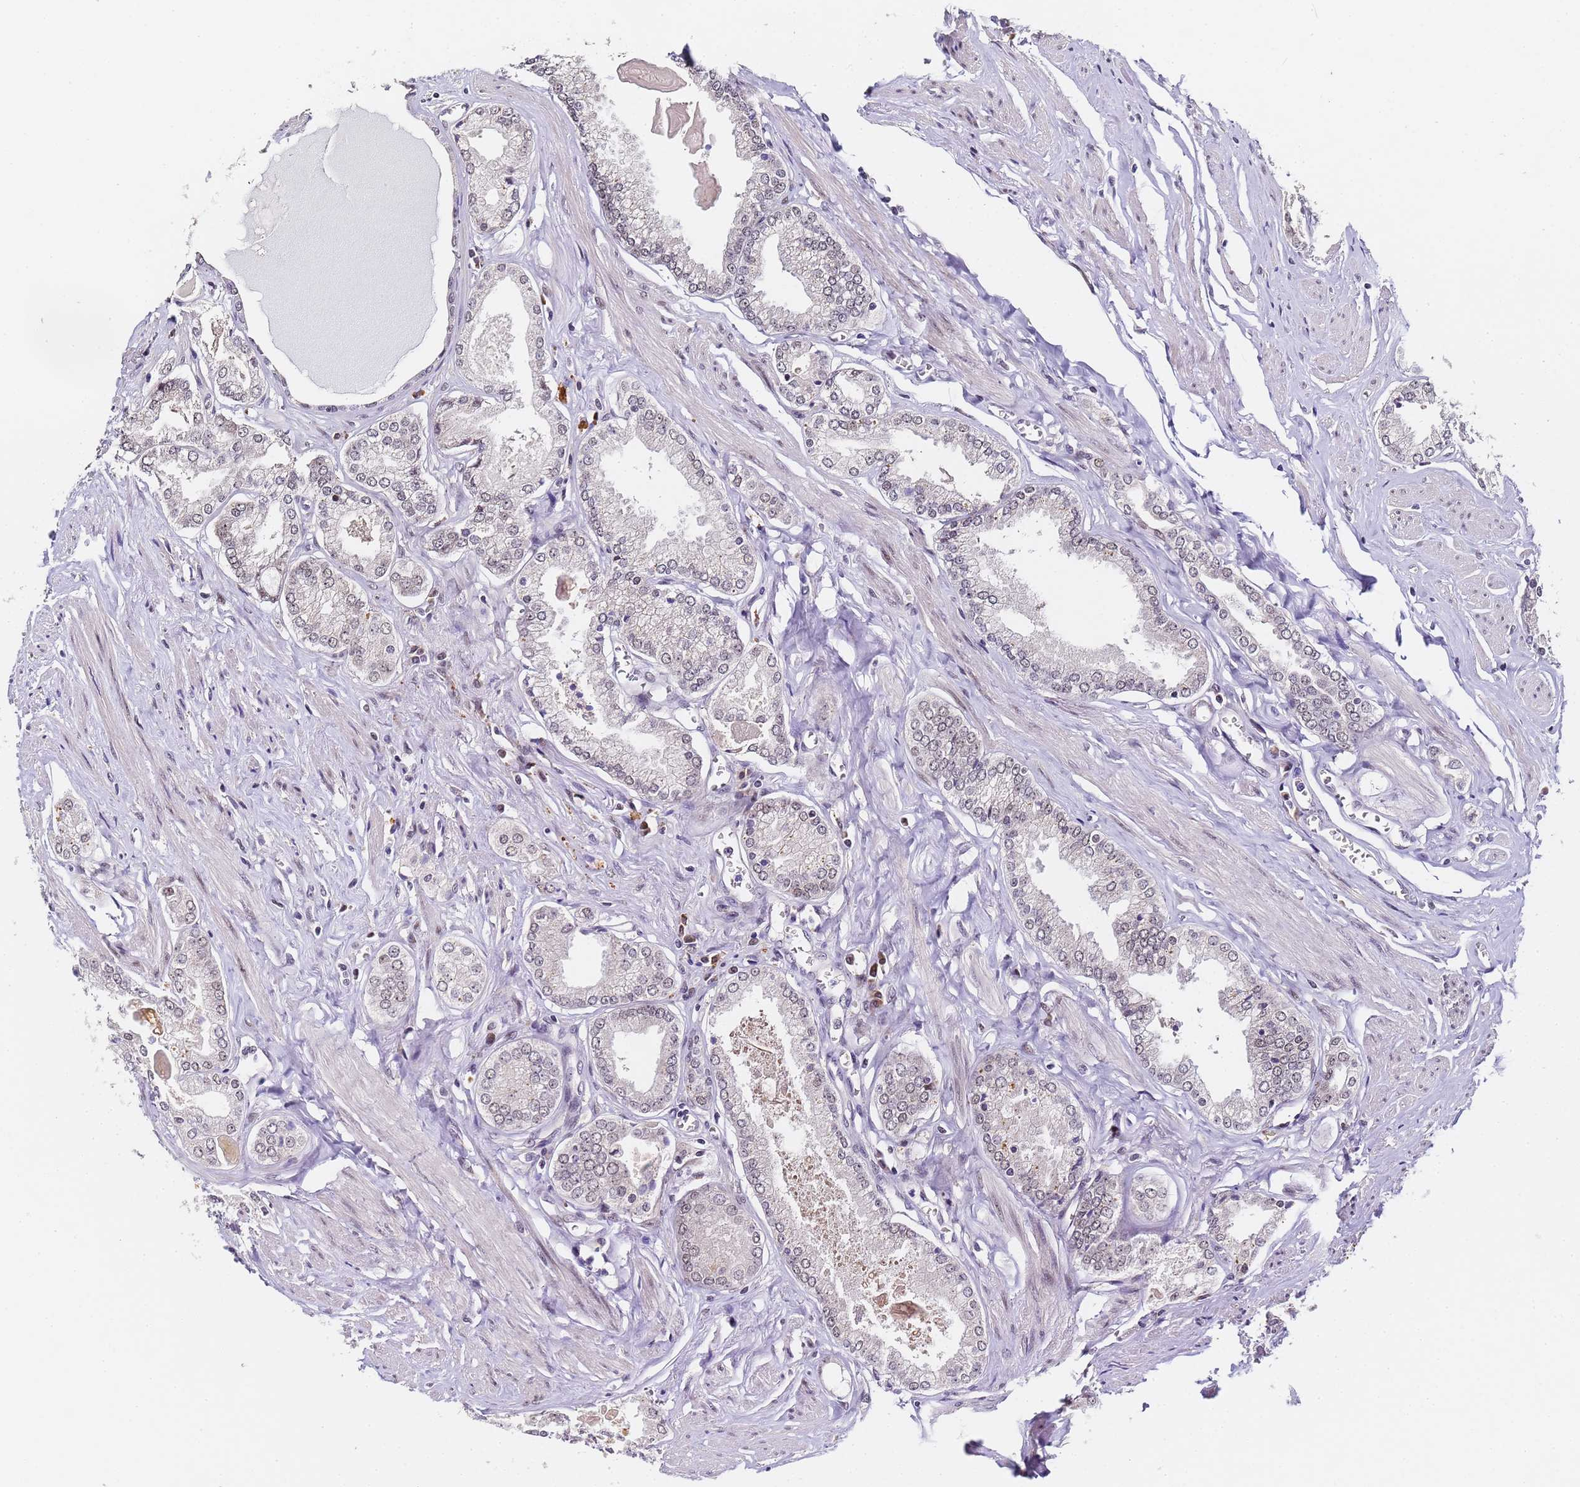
{"staining": {"intensity": "weak", "quantity": "25%-75%", "location": "nuclear"}, "tissue": "prostate cancer", "cell_type": "Tumor cells", "image_type": "cancer", "snomed": [{"axis": "morphology", "description": "Adenocarcinoma, Low grade"}, {"axis": "topography", "description": "Prostate"}], "caption": "IHC of human adenocarcinoma (low-grade) (prostate) exhibits low levels of weak nuclear positivity in about 25%-75% of tumor cells. (IHC, brightfield microscopy, high magnification).", "gene": "FNBP4", "patient": {"sex": "male", "age": 60}}